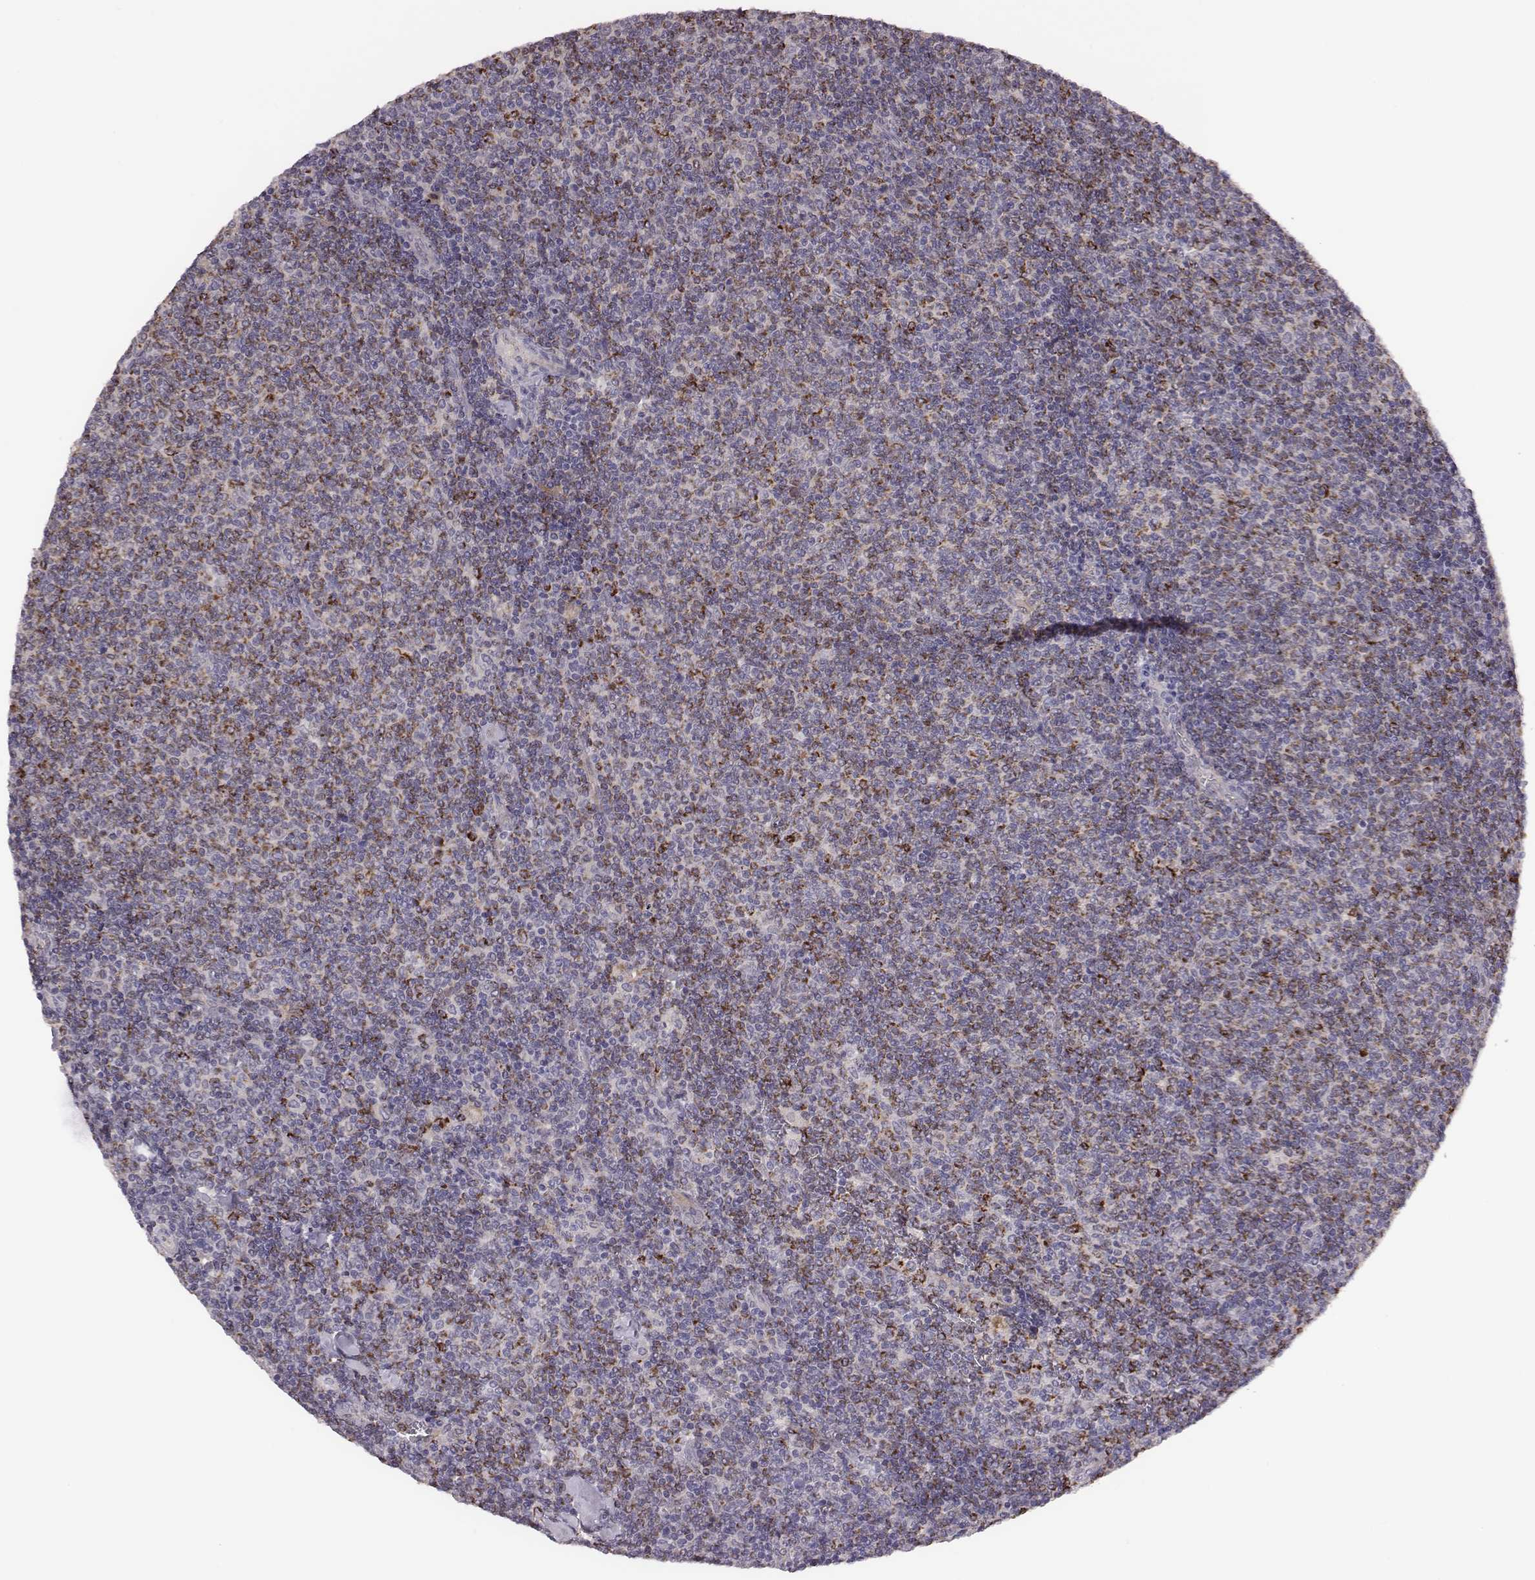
{"staining": {"intensity": "negative", "quantity": "none", "location": "none"}, "tissue": "lymphoma", "cell_type": "Tumor cells", "image_type": "cancer", "snomed": [{"axis": "morphology", "description": "Malignant lymphoma, non-Hodgkin's type, Low grade"}, {"axis": "topography", "description": "Lymph node"}], "caption": "Micrograph shows no significant protein staining in tumor cells of low-grade malignant lymphoma, non-Hodgkin's type.", "gene": "KMO", "patient": {"sex": "male", "age": 52}}